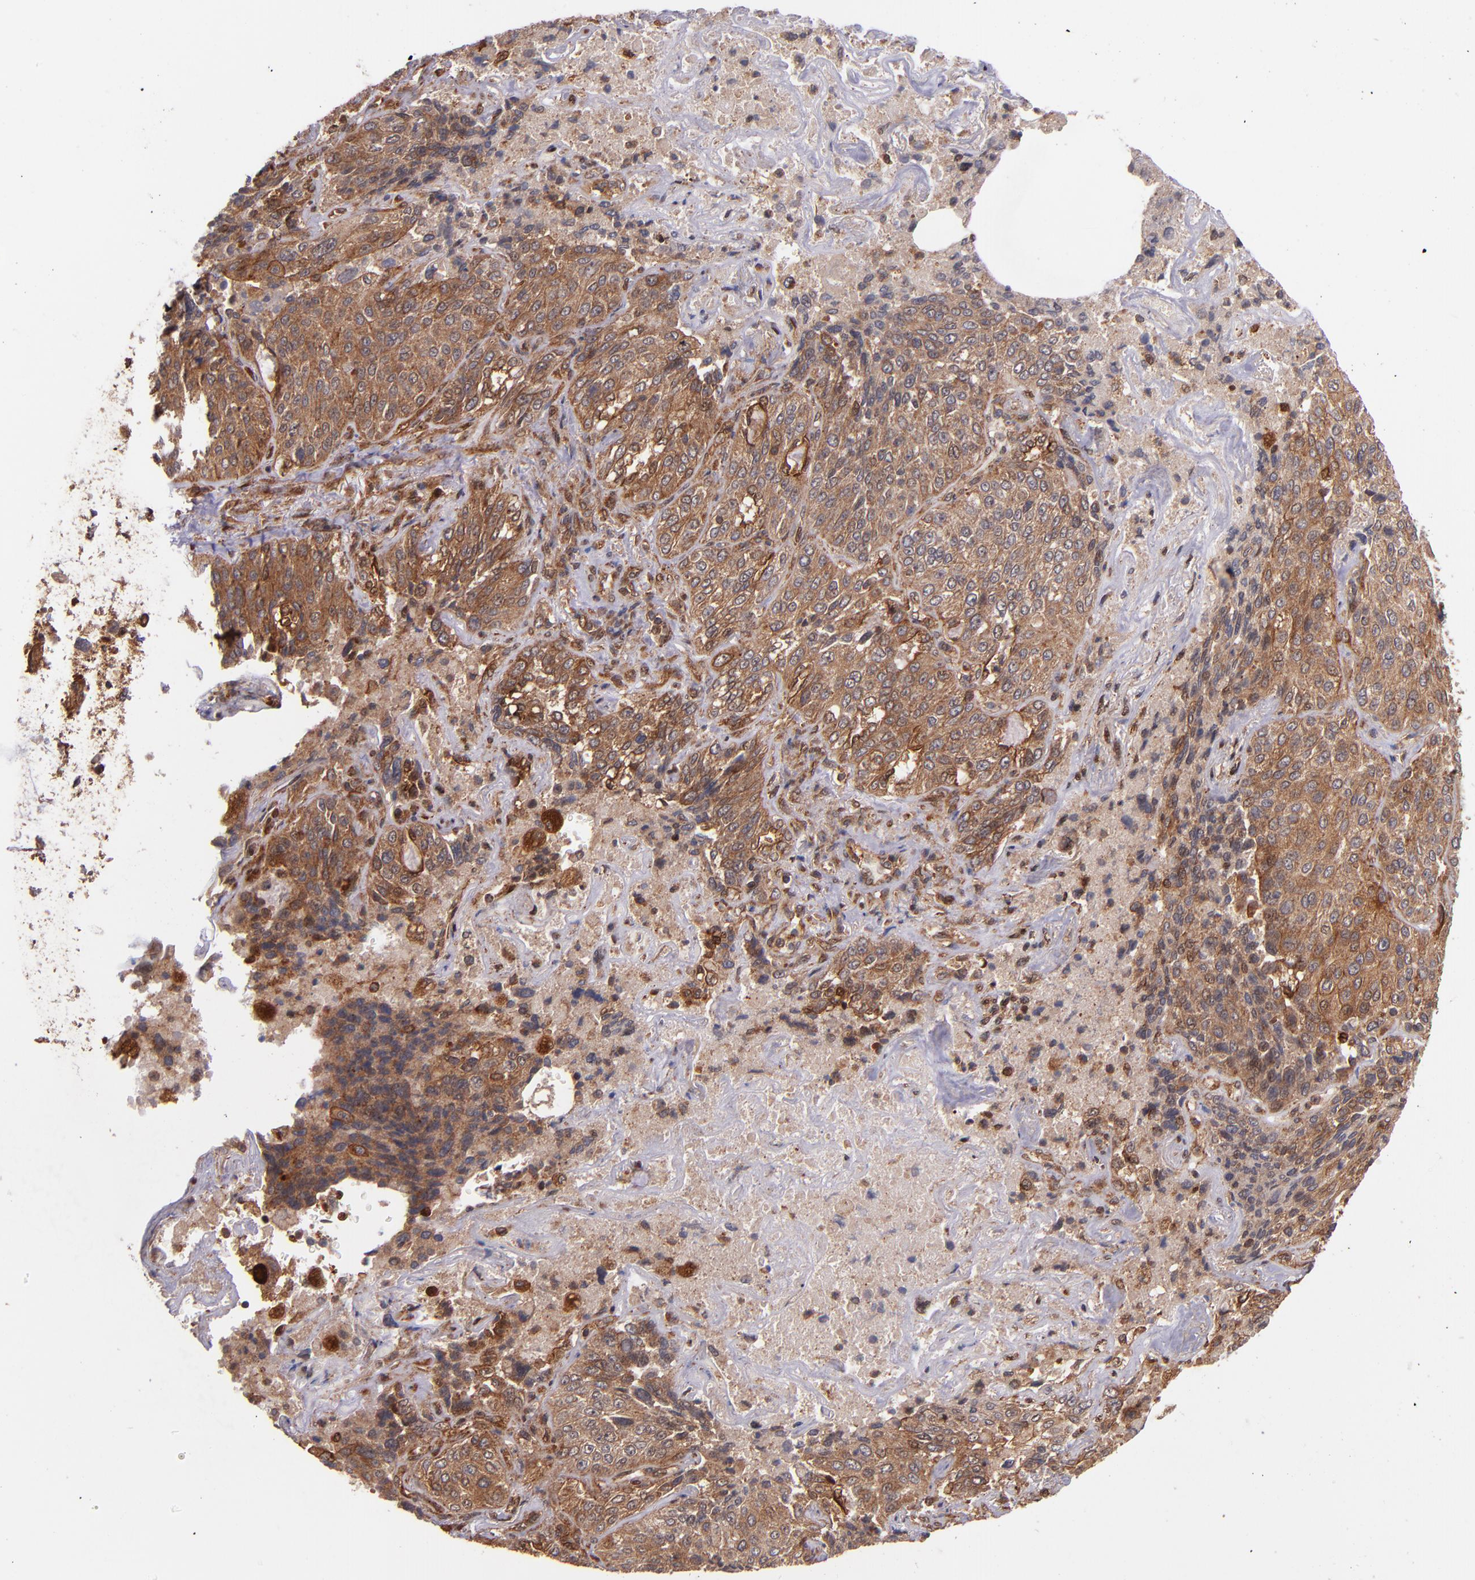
{"staining": {"intensity": "strong", "quantity": ">75%", "location": "cytoplasmic/membranous"}, "tissue": "lung cancer", "cell_type": "Tumor cells", "image_type": "cancer", "snomed": [{"axis": "morphology", "description": "Squamous cell carcinoma, NOS"}, {"axis": "topography", "description": "Lung"}], "caption": "About >75% of tumor cells in lung cancer exhibit strong cytoplasmic/membranous protein expression as visualized by brown immunohistochemical staining.", "gene": "STX8", "patient": {"sex": "male", "age": 54}}